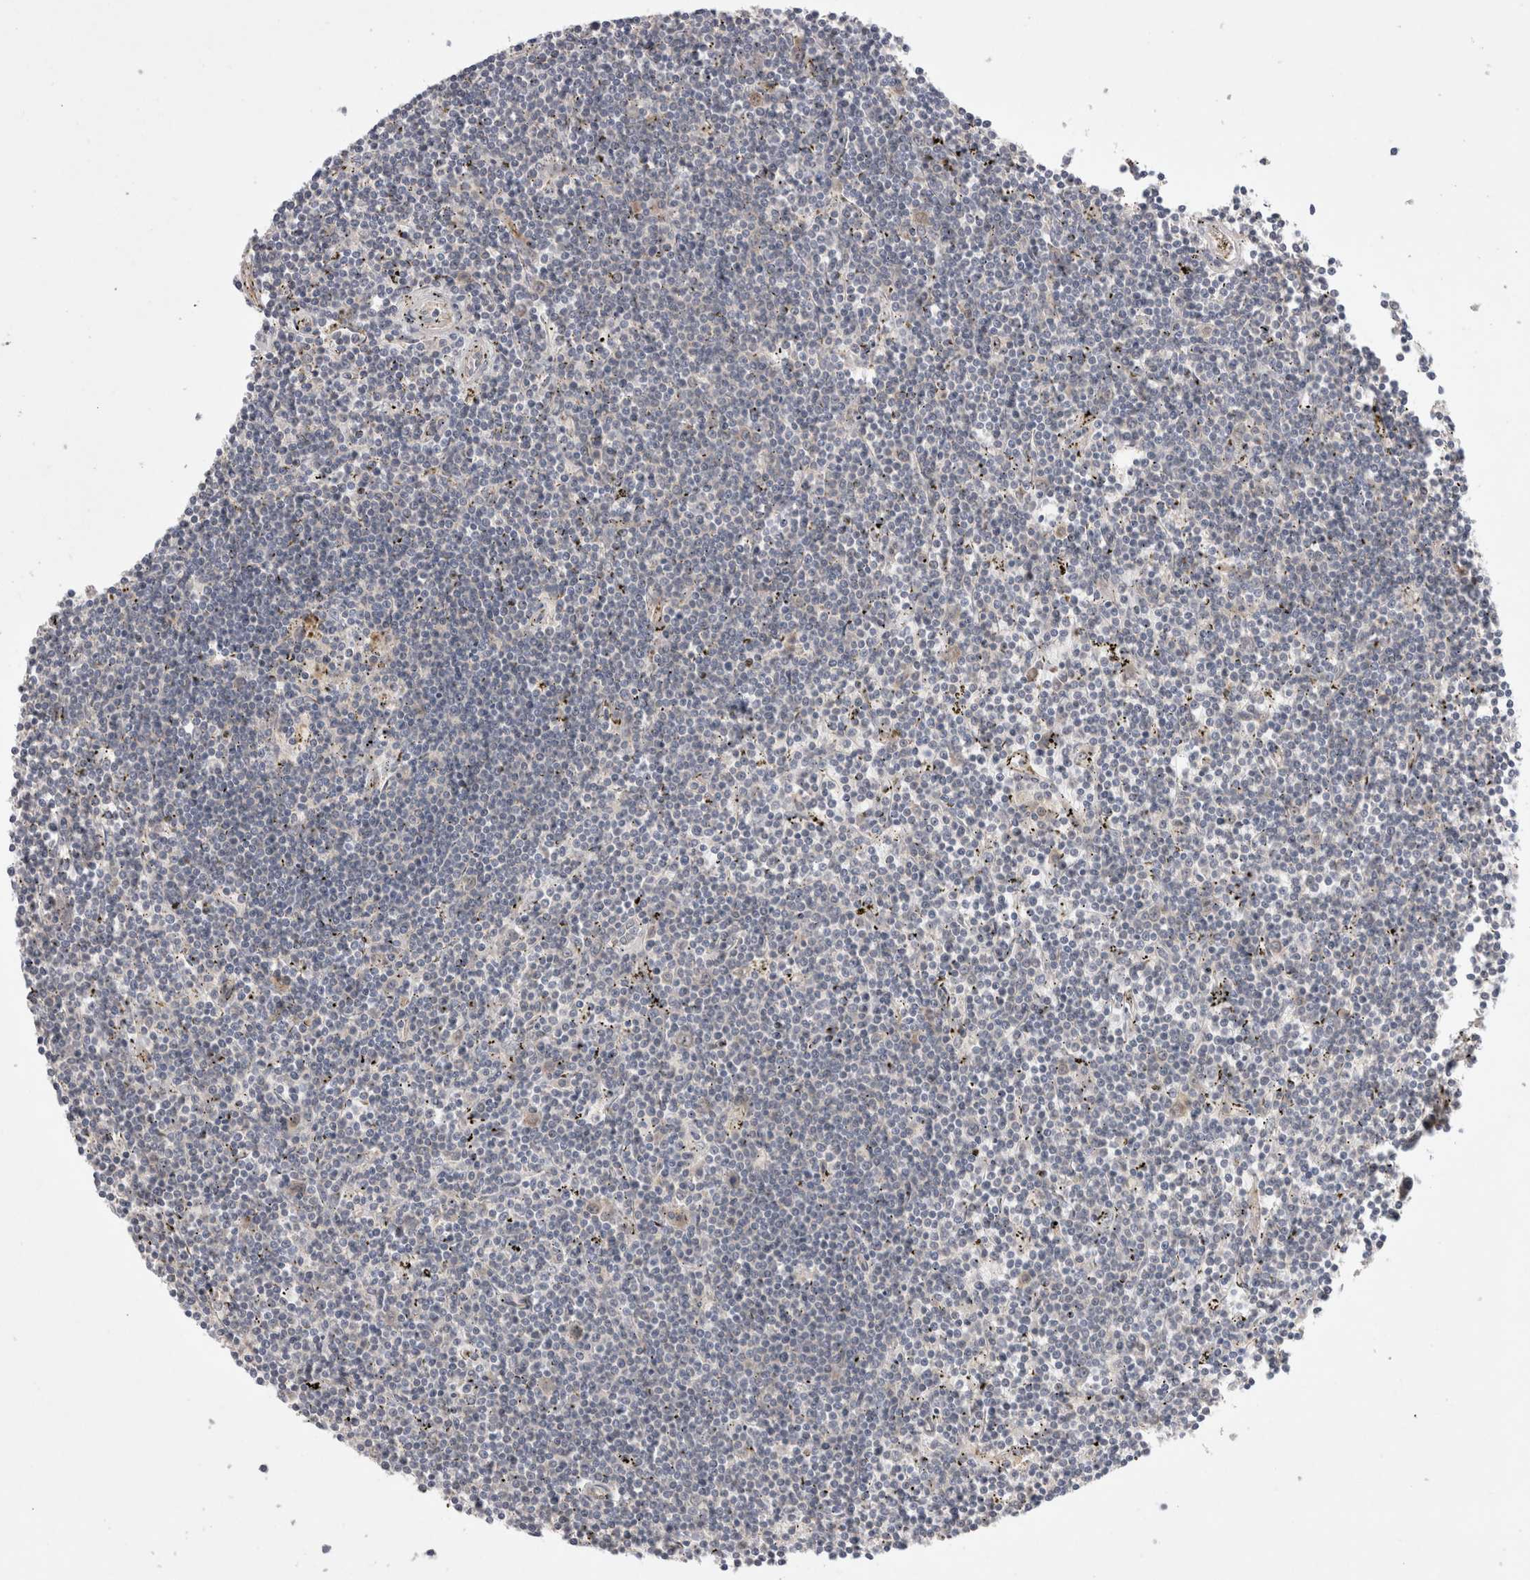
{"staining": {"intensity": "negative", "quantity": "none", "location": "none"}, "tissue": "lymphoma", "cell_type": "Tumor cells", "image_type": "cancer", "snomed": [{"axis": "morphology", "description": "Malignant lymphoma, non-Hodgkin's type, Low grade"}, {"axis": "topography", "description": "Spleen"}], "caption": "Malignant lymphoma, non-Hodgkin's type (low-grade) stained for a protein using immunohistochemistry exhibits no positivity tumor cells.", "gene": "CERS3", "patient": {"sex": "male", "age": 76}}